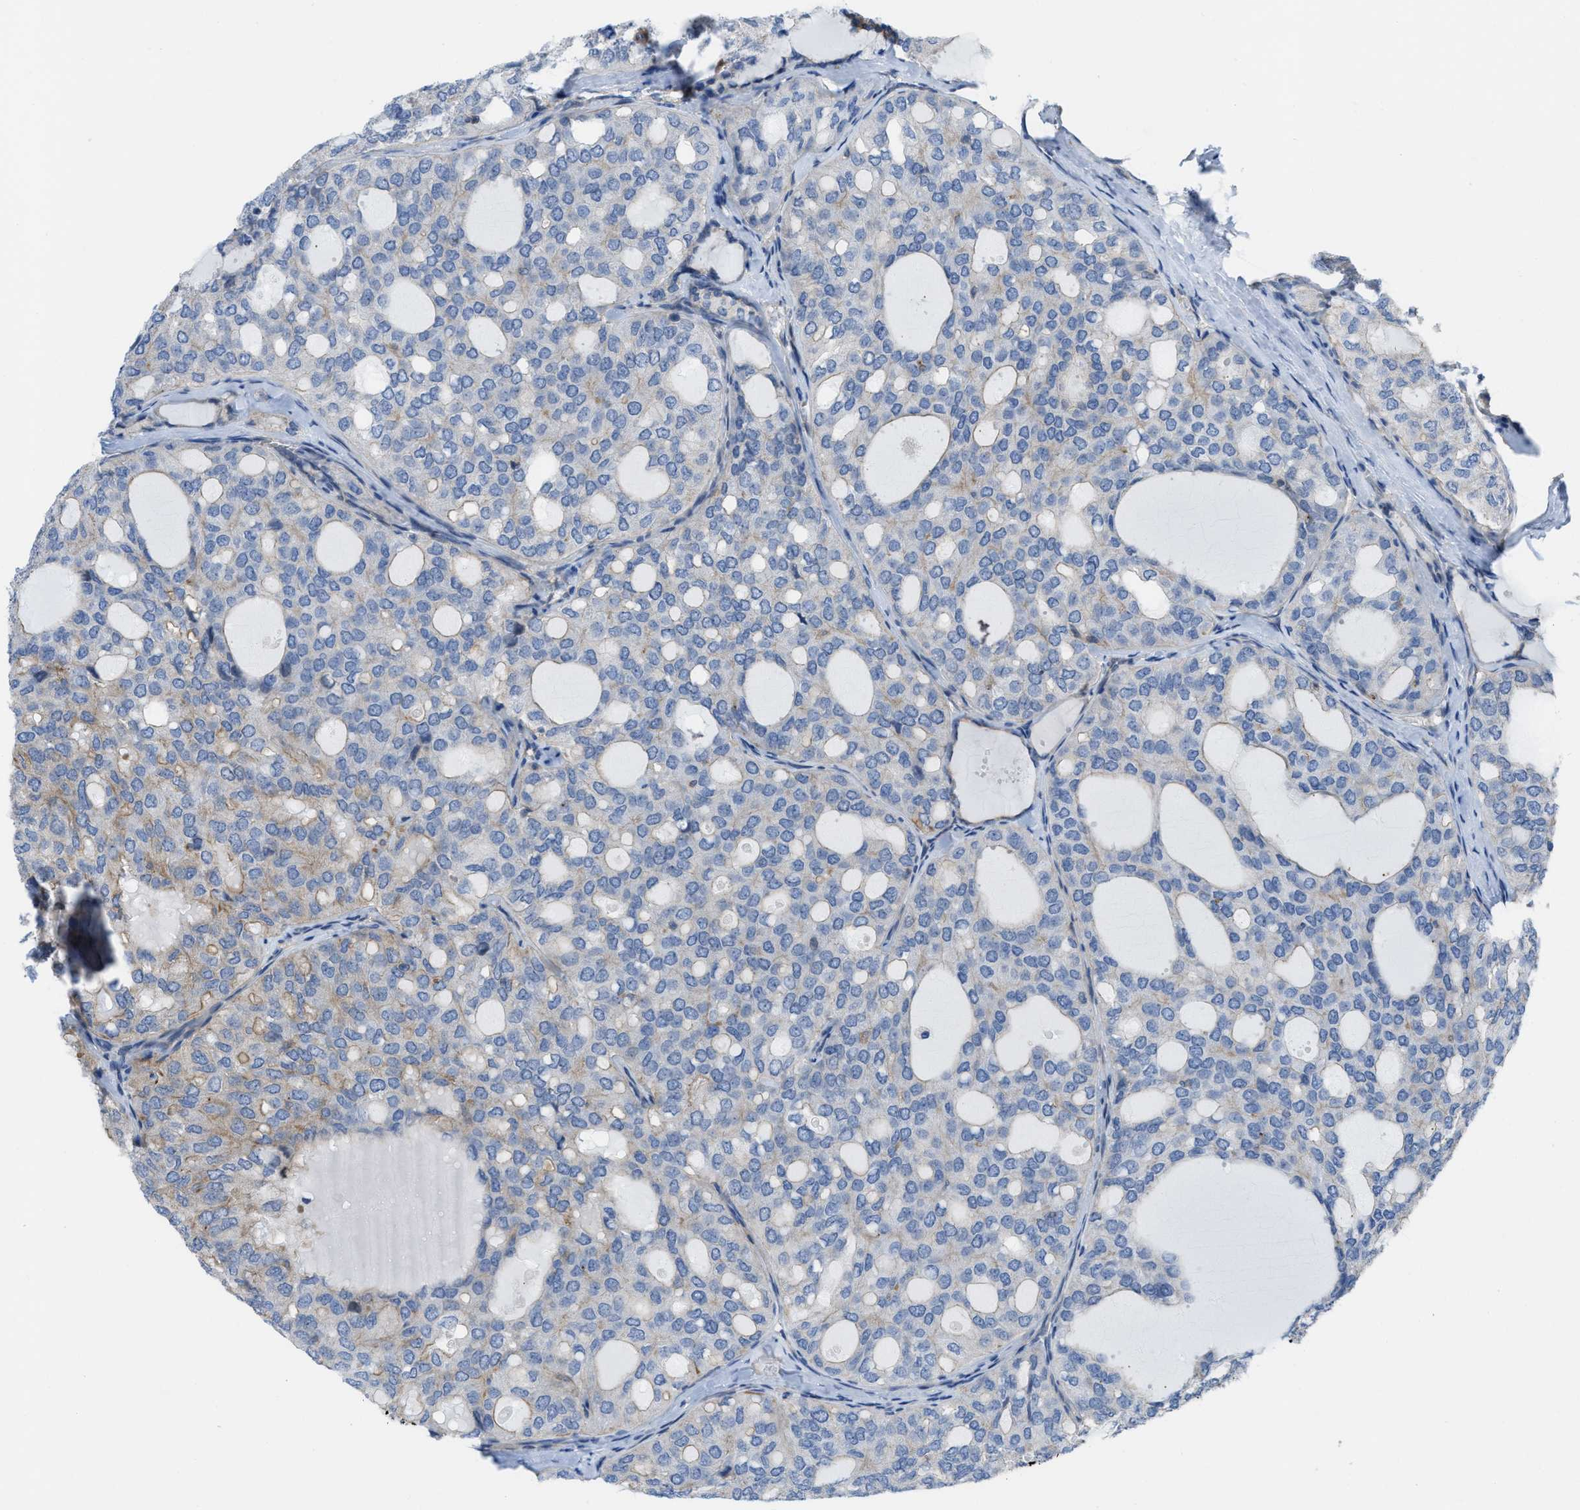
{"staining": {"intensity": "negative", "quantity": "none", "location": "none"}, "tissue": "thyroid cancer", "cell_type": "Tumor cells", "image_type": "cancer", "snomed": [{"axis": "morphology", "description": "Follicular adenoma carcinoma, NOS"}, {"axis": "topography", "description": "Thyroid gland"}], "caption": "Immunohistochemistry micrograph of human thyroid cancer stained for a protein (brown), which shows no expression in tumor cells.", "gene": "MYO18A", "patient": {"sex": "male", "age": 75}}